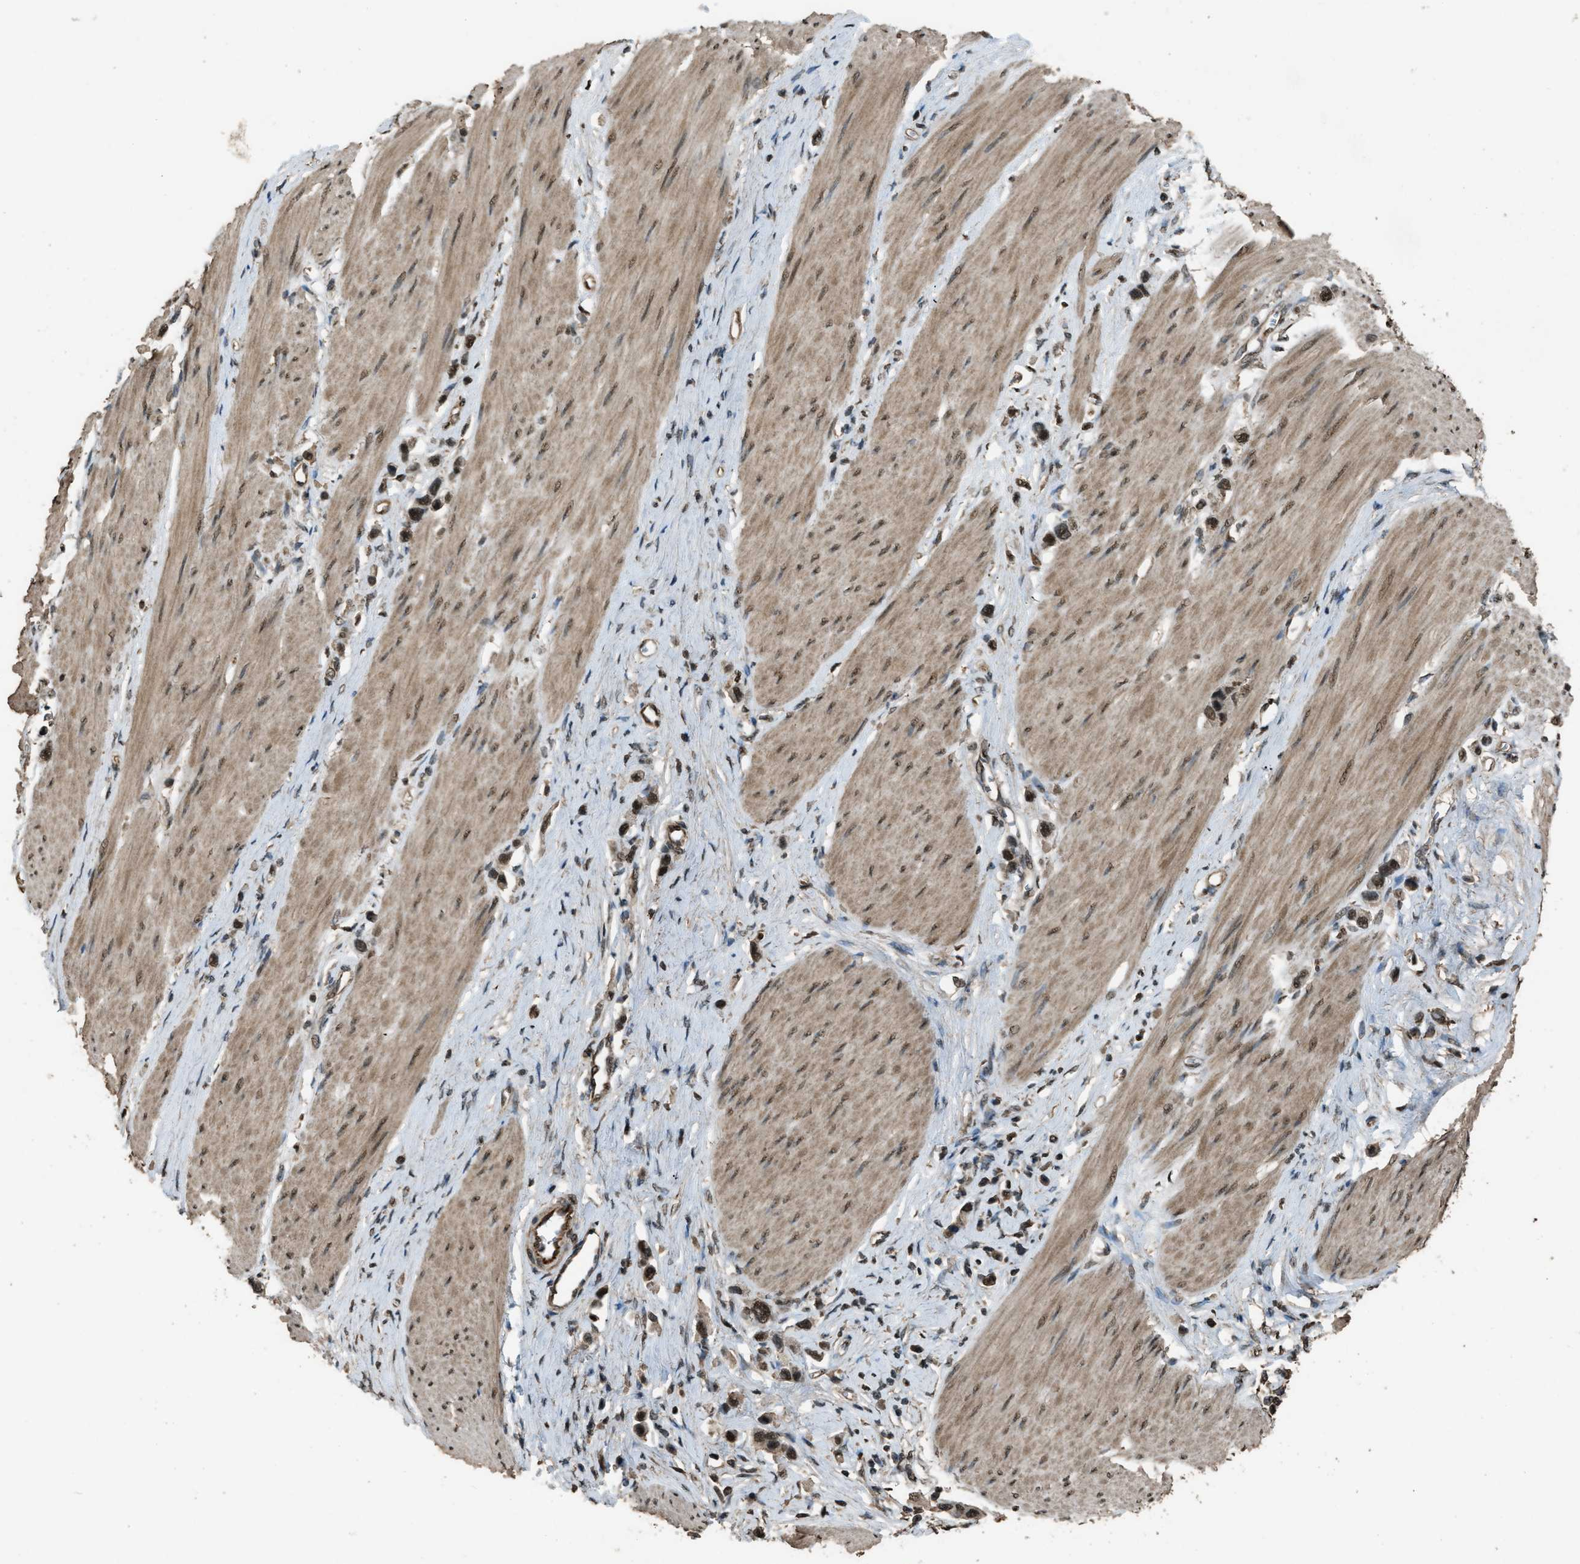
{"staining": {"intensity": "strong", "quantity": ">75%", "location": "nuclear"}, "tissue": "stomach cancer", "cell_type": "Tumor cells", "image_type": "cancer", "snomed": [{"axis": "morphology", "description": "Adenocarcinoma, NOS"}, {"axis": "topography", "description": "Stomach"}], "caption": "Adenocarcinoma (stomach) stained for a protein exhibits strong nuclear positivity in tumor cells. (Brightfield microscopy of DAB IHC at high magnification).", "gene": "SERTAD2", "patient": {"sex": "female", "age": 65}}